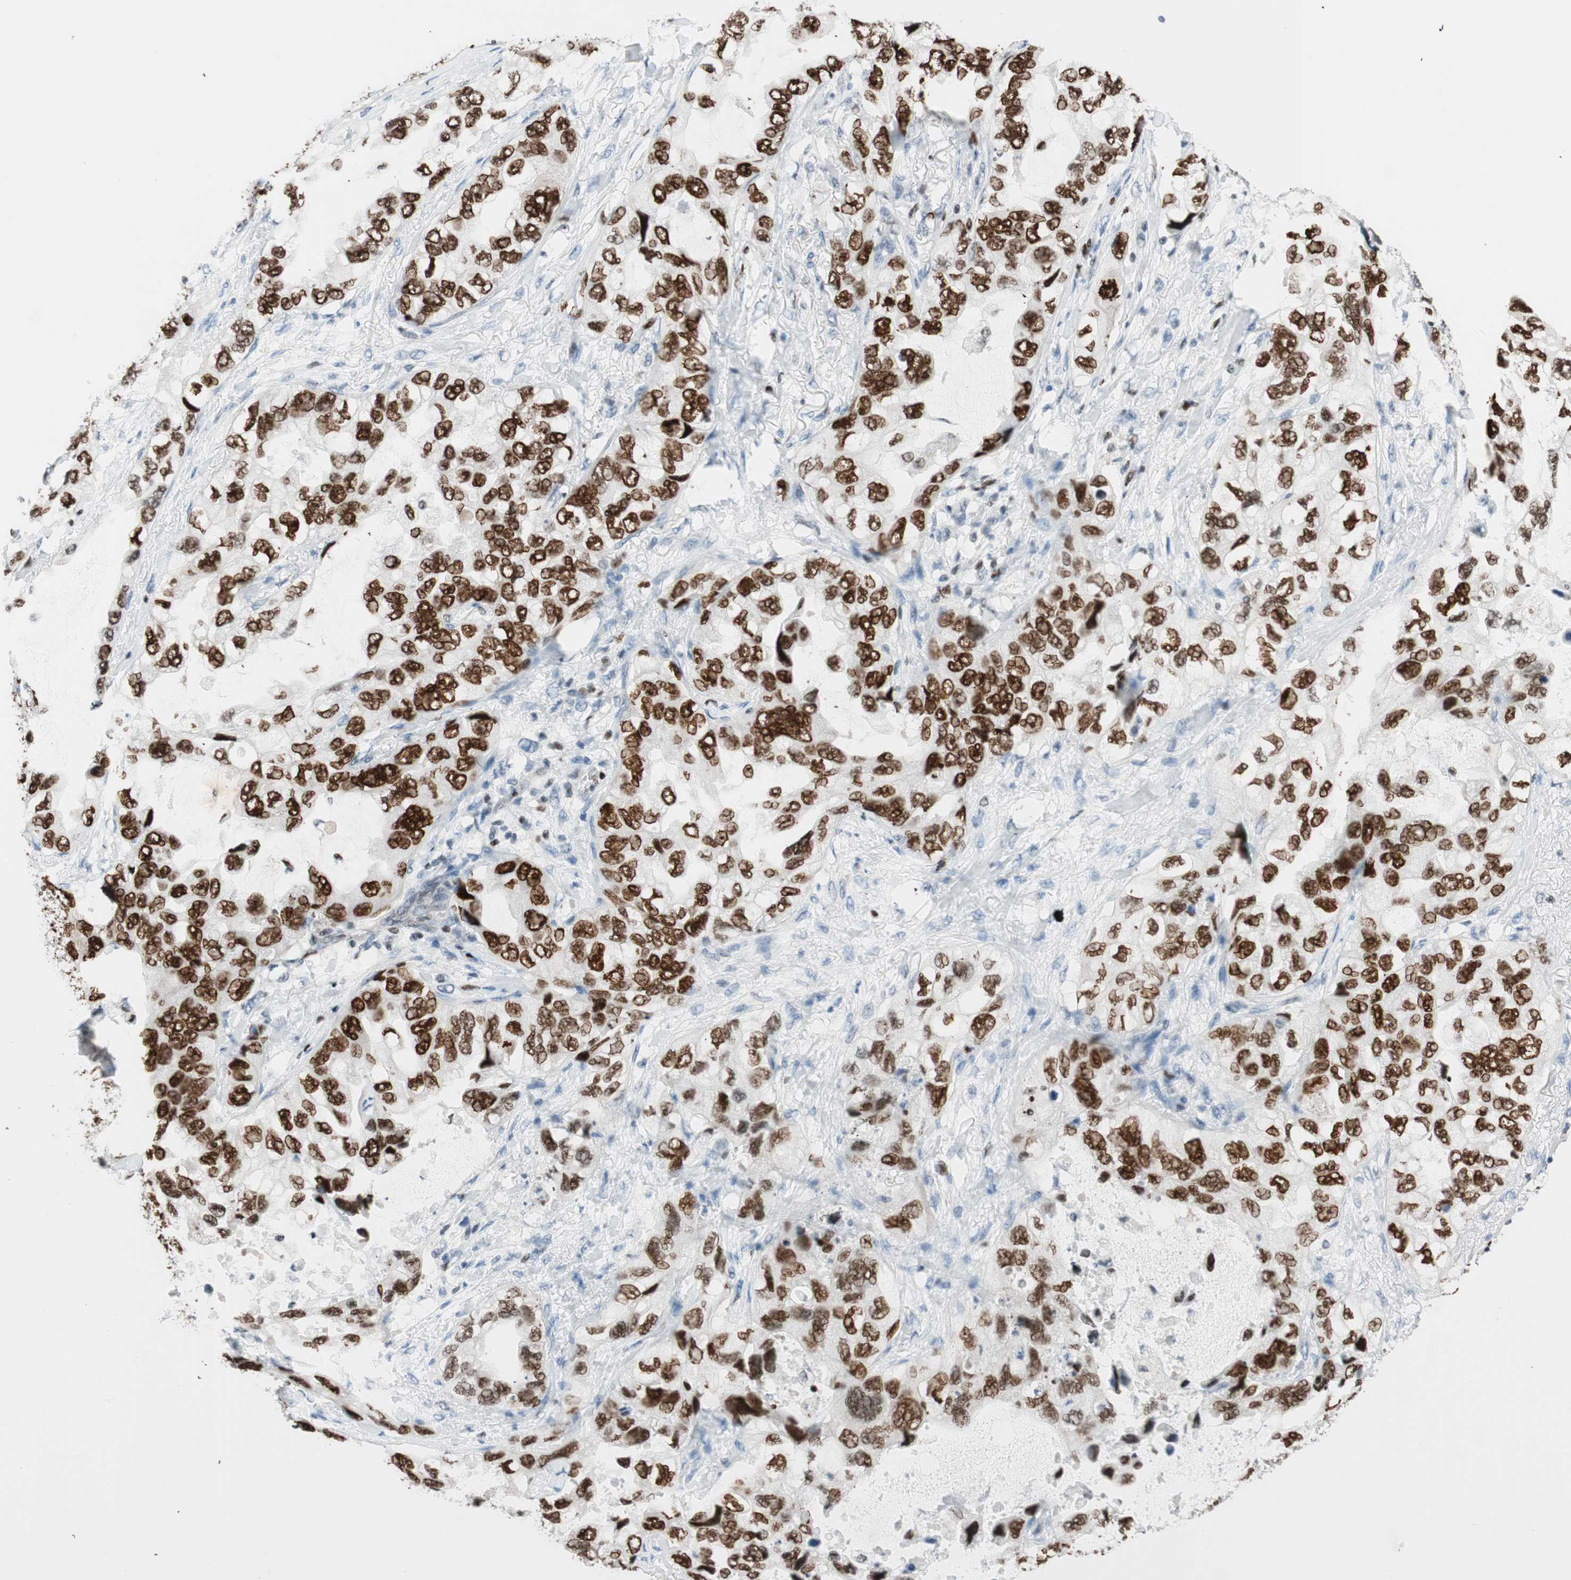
{"staining": {"intensity": "strong", "quantity": ">75%", "location": "nuclear"}, "tissue": "lung cancer", "cell_type": "Tumor cells", "image_type": "cancer", "snomed": [{"axis": "morphology", "description": "Squamous cell carcinoma, NOS"}, {"axis": "topography", "description": "Lung"}], "caption": "Immunohistochemical staining of lung squamous cell carcinoma reveals high levels of strong nuclear expression in approximately >75% of tumor cells. The protein is stained brown, and the nuclei are stained in blue (DAB (3,3'-diaminobenzidine) IHC with brightfield microscopy, high magnification).", "gene": "EZH2", "patient": {"sex": "female", "age": 73}}